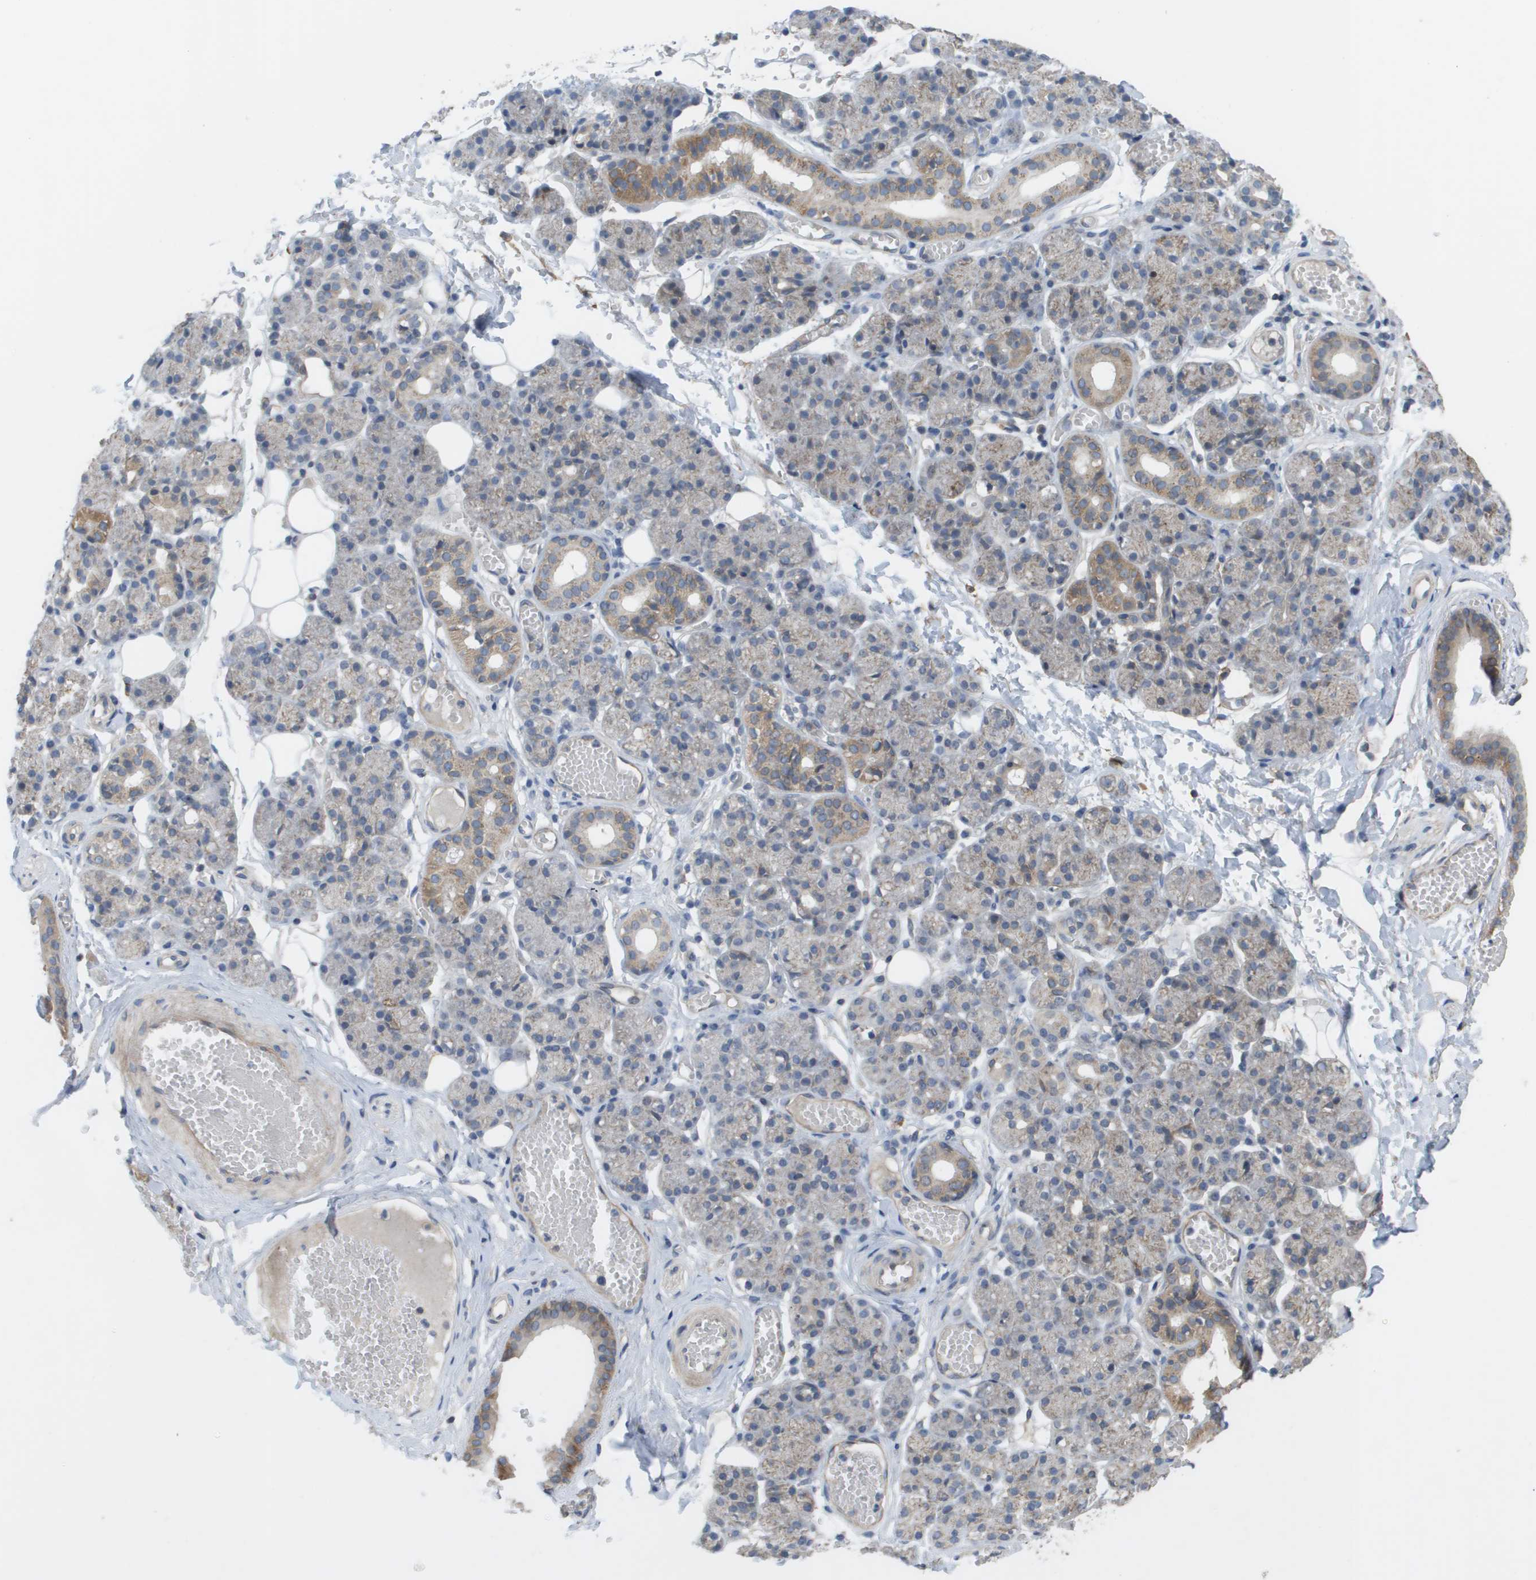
{"staining": {"intensity": "weak", "quantity": "25%-75%", "location": "cytoplasmic/membranous"}, "tissue": "salivary gland", "cell_type": "Glandular cells", "image_type": "normal", "snomed": [{"axis": "morphology", "description": "Normal tissue, NOS"}, {"axis": "topography", "description": "Salivary gland"}], "caption": "Immunohistochemical staining of unremarkable salivary gland displays low levels of weak cytoplasmic/membranous staining in approximately 25%-75% of glandular cells. (Brightfield microscopy of DAB IHC at high magnification).", "gene": "MTARC2", "patient": {"sex": "male", "age": 63}}